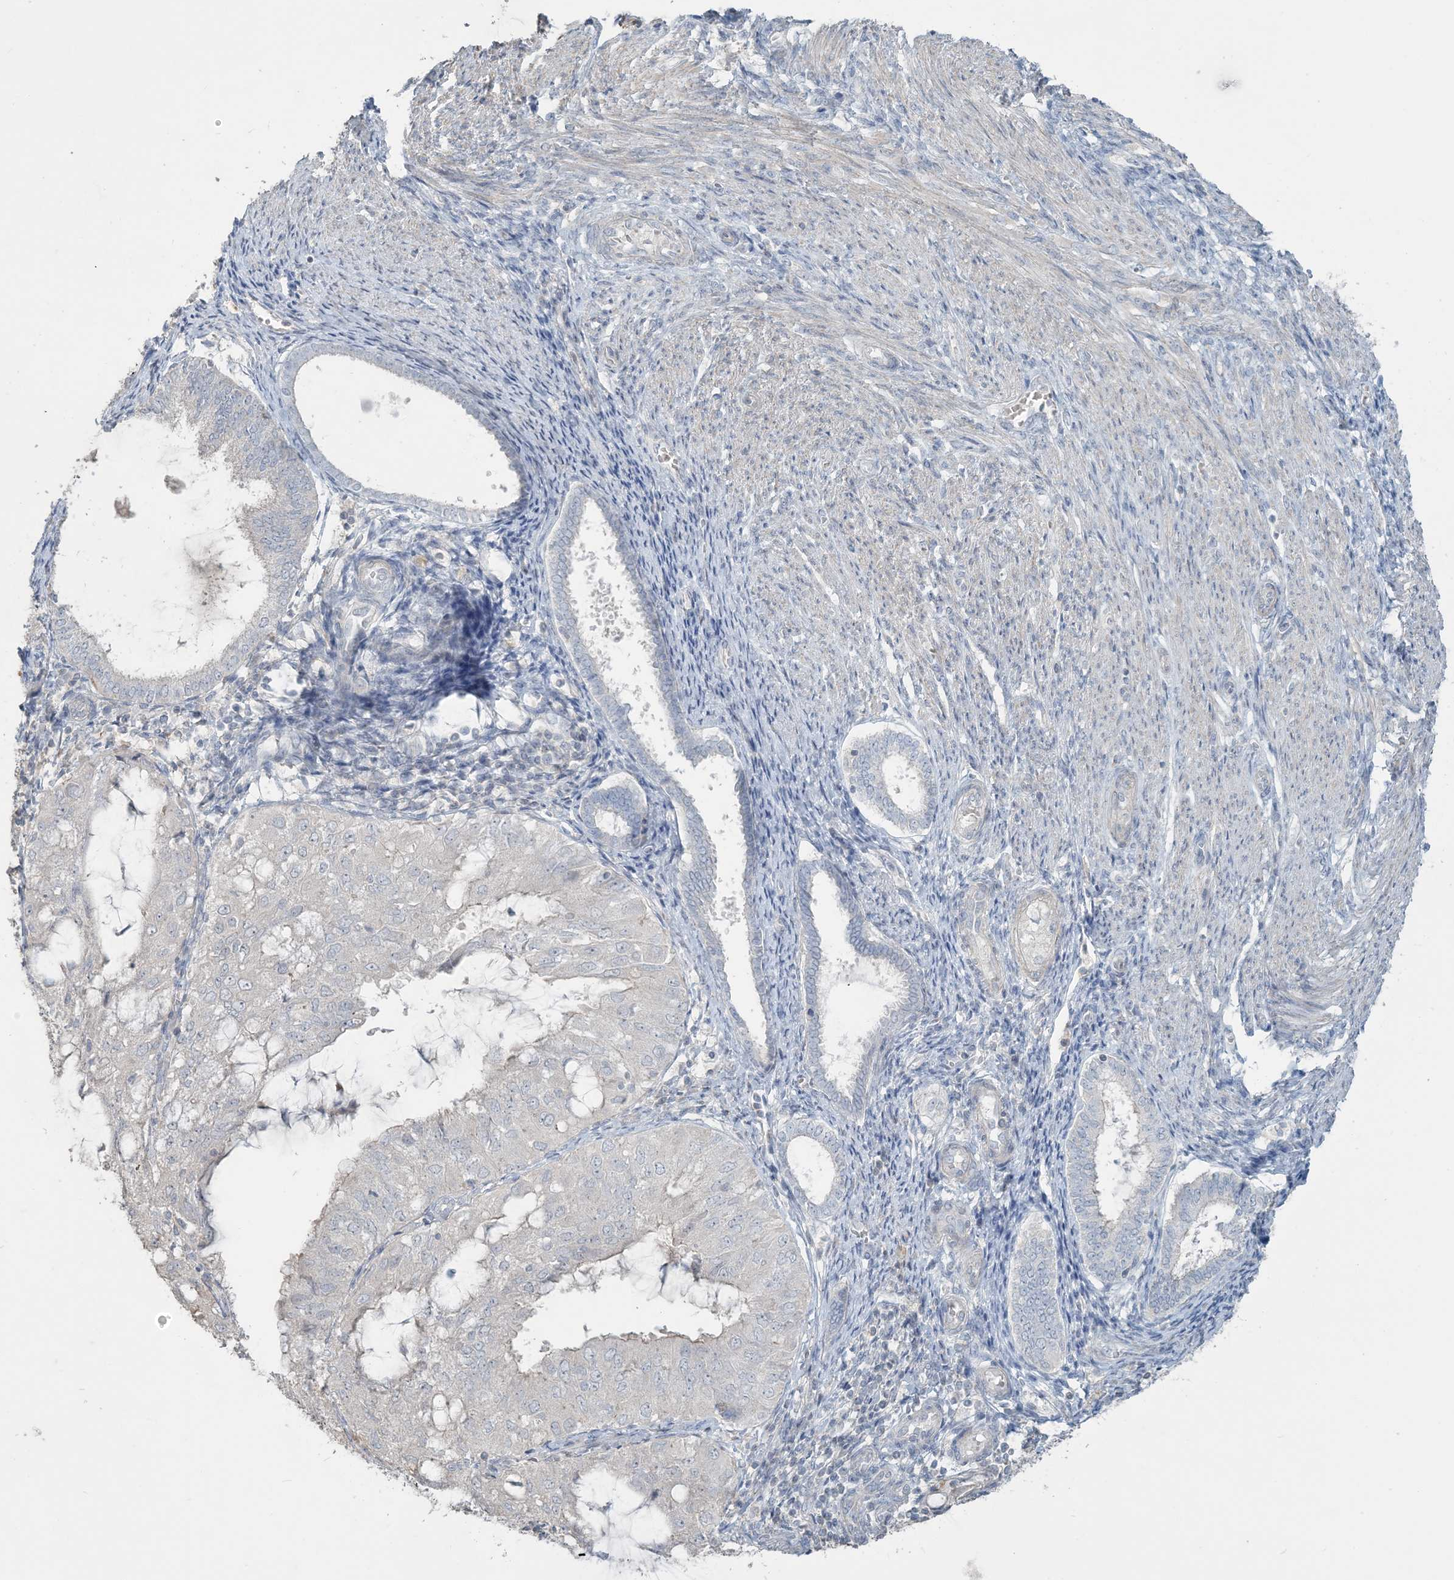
{"staining": {"intensity": "negative", "quantity": "none", "location": "none"}, "tissue": "endometrial cancer", "cell_type": "Tumor cells", "image_type": "cancer", "snomed": [{"axis": "morphology", "description": "Adenocarcinoma, NOS"}, {"axis": "topography", "description": "Endometrium"}], "caption": "Tumor cells show no significant protein positivity in endometrial cancer.", "gene": "NPHS2", "patient": {"sex": "female", "age": 81}}